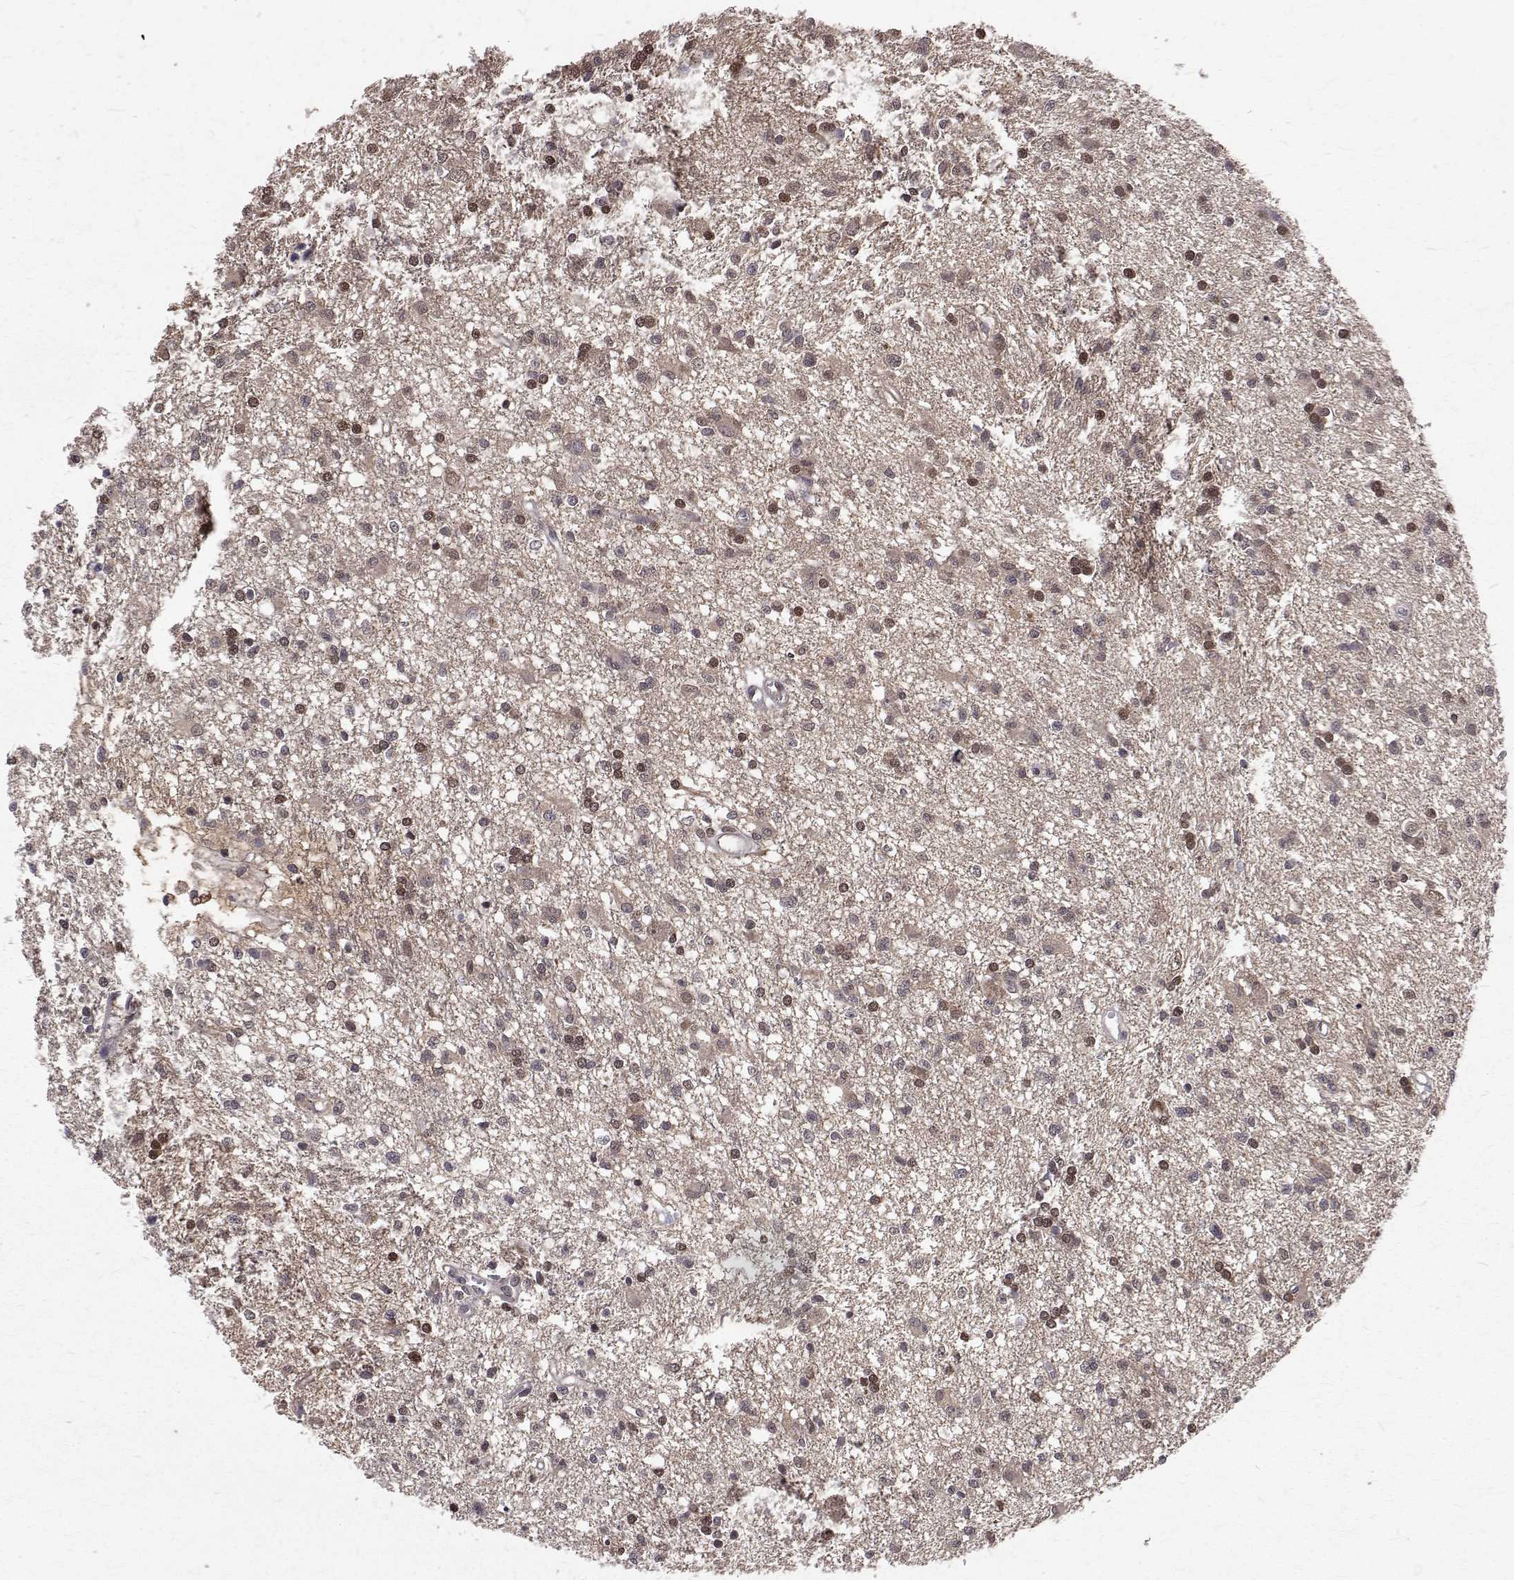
{"staining": {"intensity": "moderate", "quantity": "25%-75%", "location": "nuclear"}, "tissue": "glioma", "cell_type": "Tumor cells", "image_type": "cancer", "snomed": [{"axis": "morphology", "description": "Glioma, malignant, Low grade"}, {"axis": "topography", "description": "Brain"}], "caption": "Immunohistochemical staining of glioma demonstrates medium levels of moderate nuclear protein expression in about 25%-75% of tumor cells.", "gene": "NIF3L1", "patient": {"sex": "male", "age": 64}}